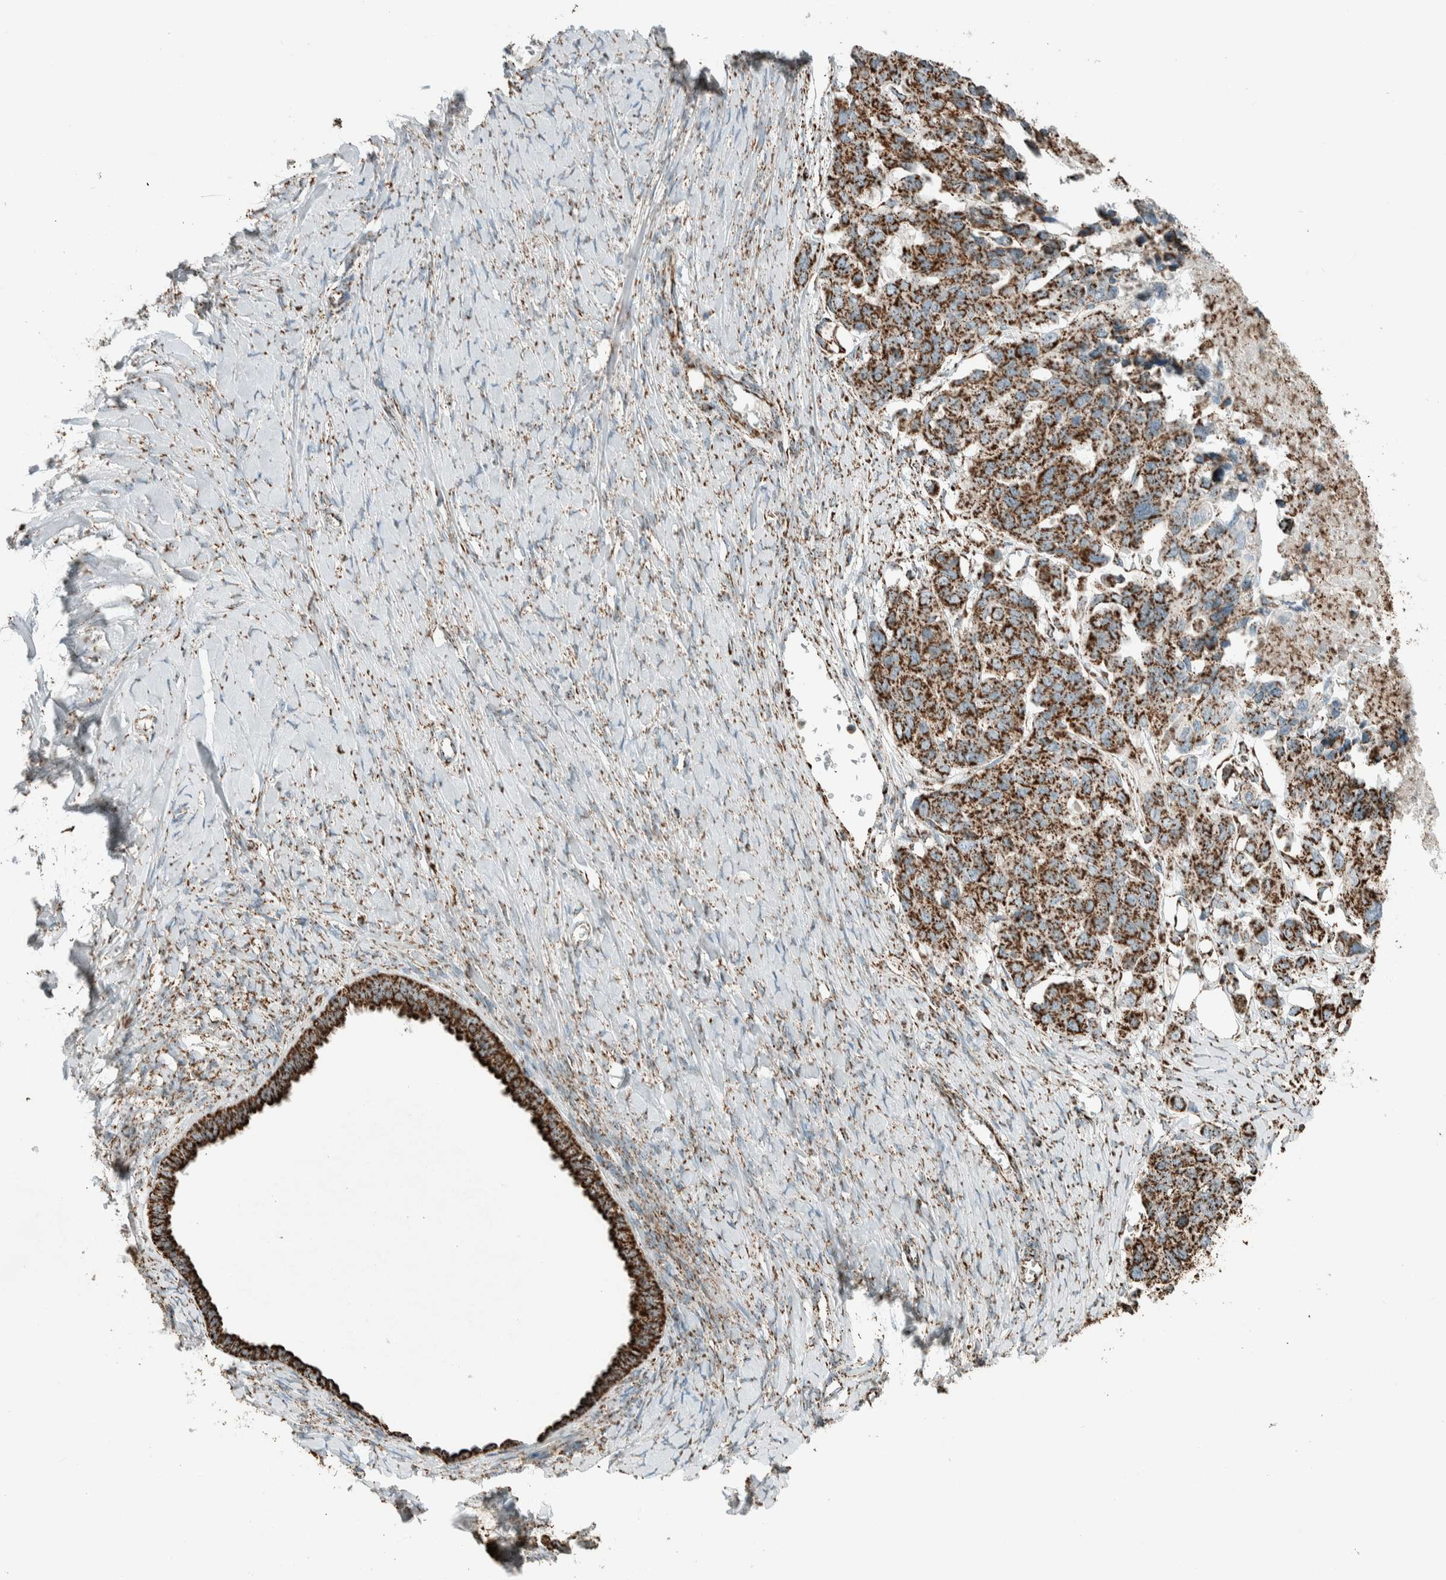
{"staining": {"intensity": "strong", "quantity": ">75%", "location": "cytoplasmic/membranous"}, "tissue": "ovarian cancer", "cell_type": "Tumor cells", "image_type": "cancer", "snomed": [{"axis": "morphology", "description": "Cystadenocarcinoma, serous, NOS"}, {"axis": "topography", "description": "Ovary"}], "caption": "DAB (3,3'-diaminobenzidine) immunohistochemical staining of human ovarian cancer (serous cystadenocarcinoma) shows strong cytoplasmic/membranous protein positivity in about >75% of tumor cells. The staining was performed using DAB, with brown indicating positive protein expression. Nuclei are stained blue with hematoxylin.", "gene": "ZNF454", "patient": {"sex": "female", "age": 79}}